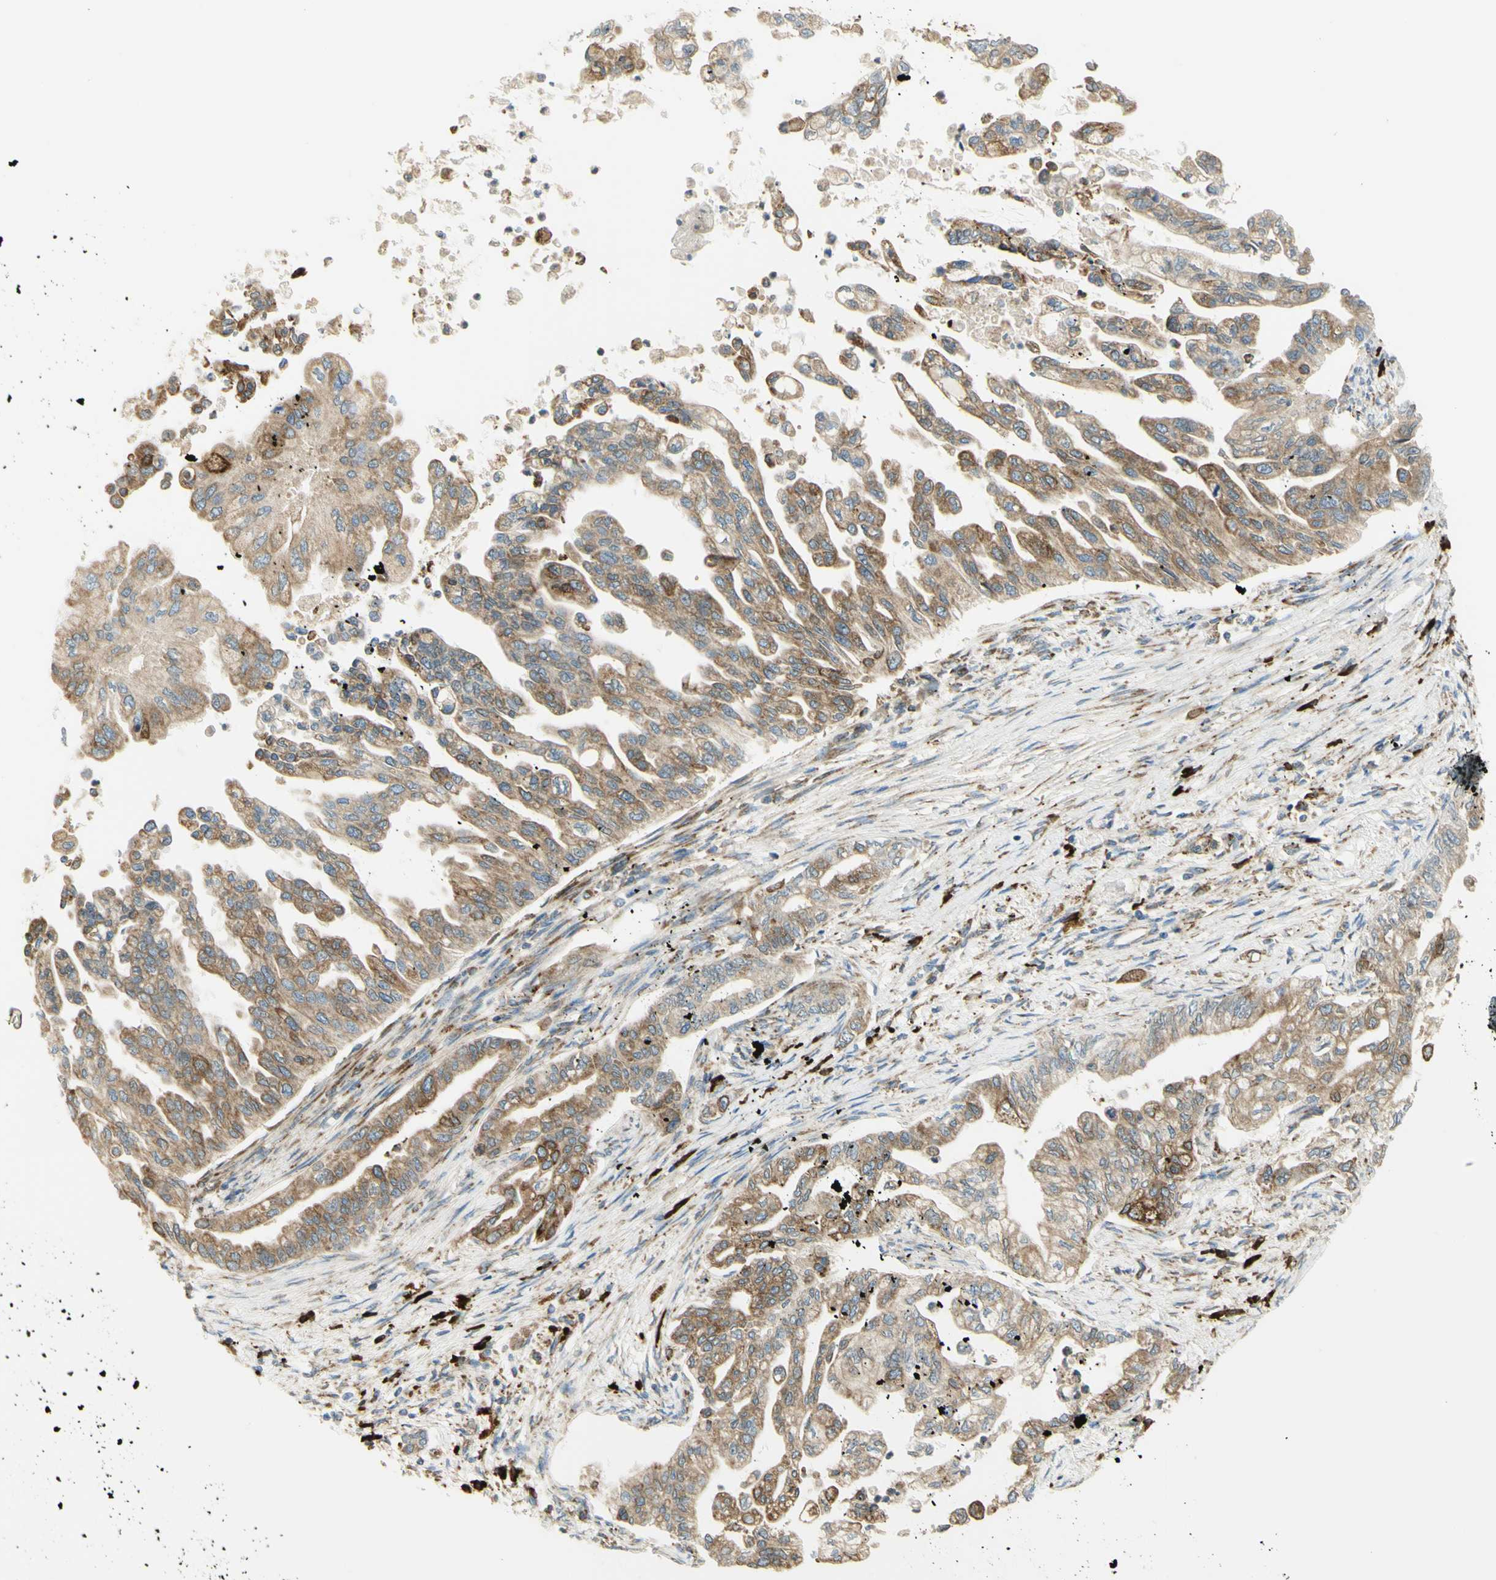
{"staining": {"intensity": "moderate", "quantity": ">75%", "location": "cytoplasmic/membranous"}, "tissue": "pancreatic cancer", "cell_type": "Tumor cells", "image_type": "cancer", "snomed": [{"axis": "morphology", "description": "Normal tissue, NOS"}, {"axis": "topography", "description": "Pancreas"}], "caption": "IHC histopathology image of human pancreatic cancer stained for a protein (brown), which shows medium levels of moderate cytoplasmic/membranous expression in approximately >75% of tumor cells.", "gene": "MANF", "patient": {"sex": "male", "age": 42}}